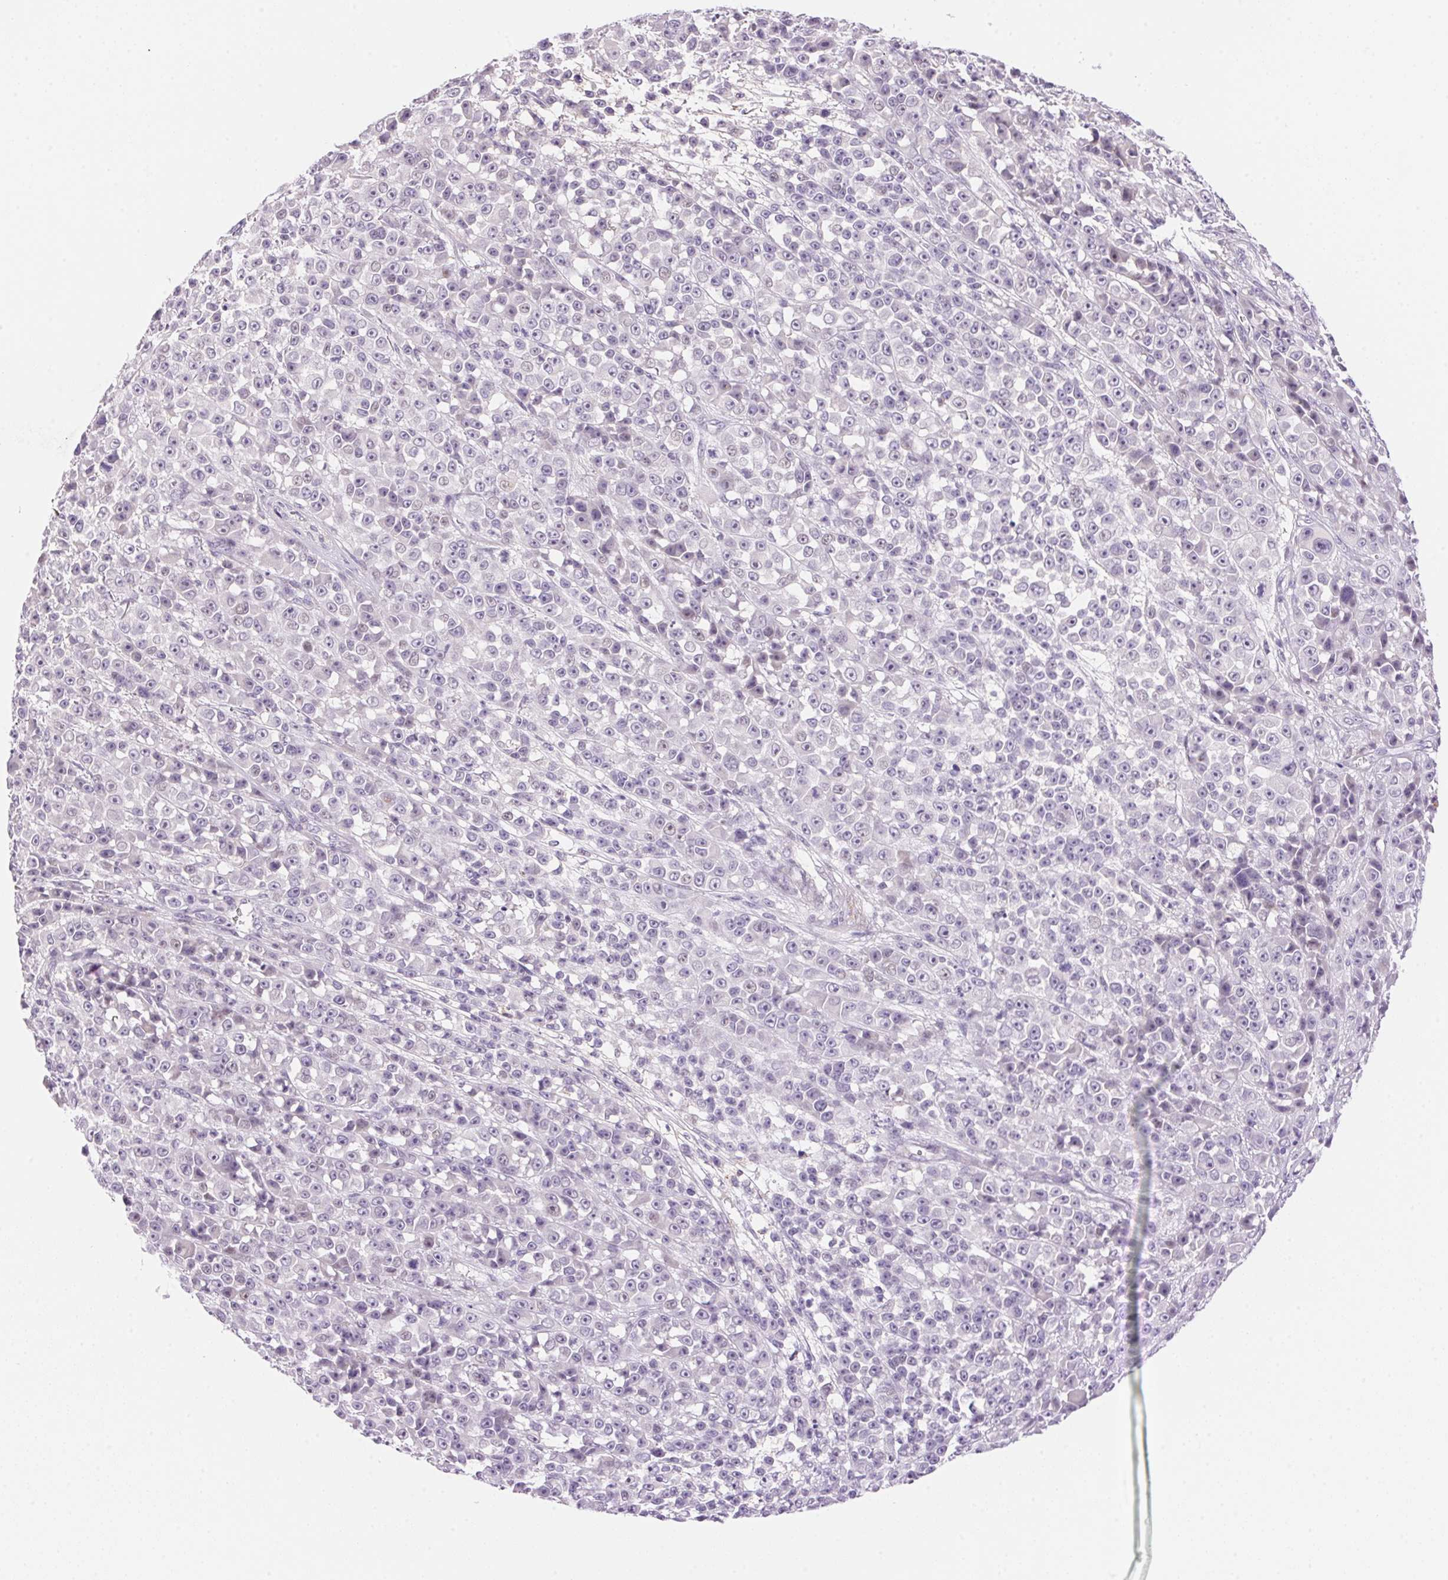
{"staining": {"intensity": "negative", "quantity": "none", "location": "none"}, "tissue": "melanoma", "cell_type": "Tumor cells", "image_type": "cancer", "snomed": [{"axis": "morphology", "description": "Malignant melanoma, NOS"}, {"axis": "topography", "description": "Skin"}, {"axis": "topography", "description": "Skin of back"}], "caption": "High magnification brightfield microscopy of melanoma stained with DAB (3,3'-diaminobenzidine) (brown) and counterstained with hematoxylin (blue): tumor cells show no significant expression.", "gene": "TEKT1", "patient": {"sex": "male", "age": 91}}